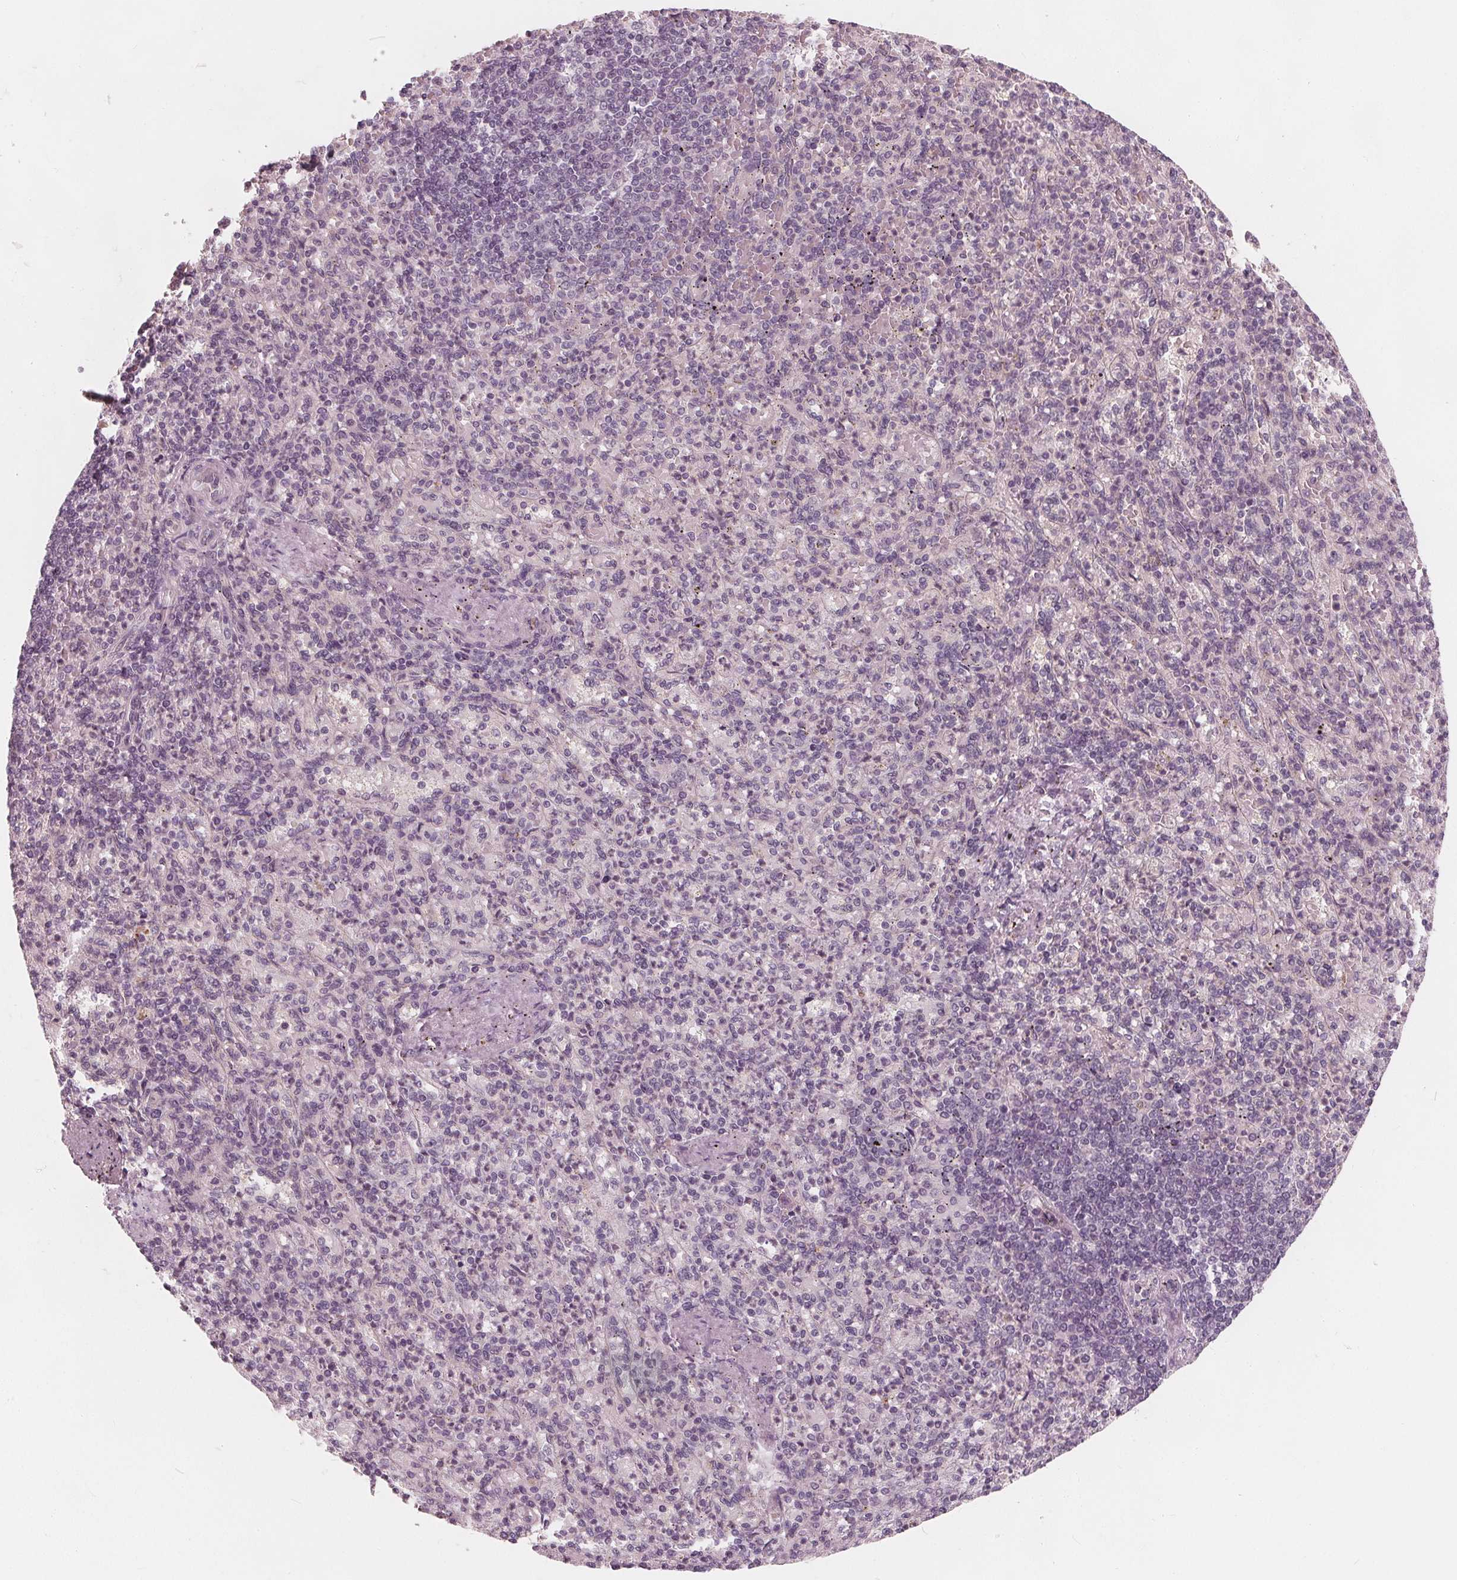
{"staining": {"intensity": "negative", "quantity": "none", "location": "none"}, "tissue": "spleen", "cell_type": "Cells in red pulp", "image_type": "normal", "snomed": [{"axis": "morphology", "description": "Normal tissue, NOS"}, {"axis": "topography", "description": "Spleen"}], "caption": "IHC image of benign spleen stained for a protein (brown), which demonstrates no expression in cells in red pulp.", "gene": "SAT2", "patient": {"sex": "female", "age": 74}}